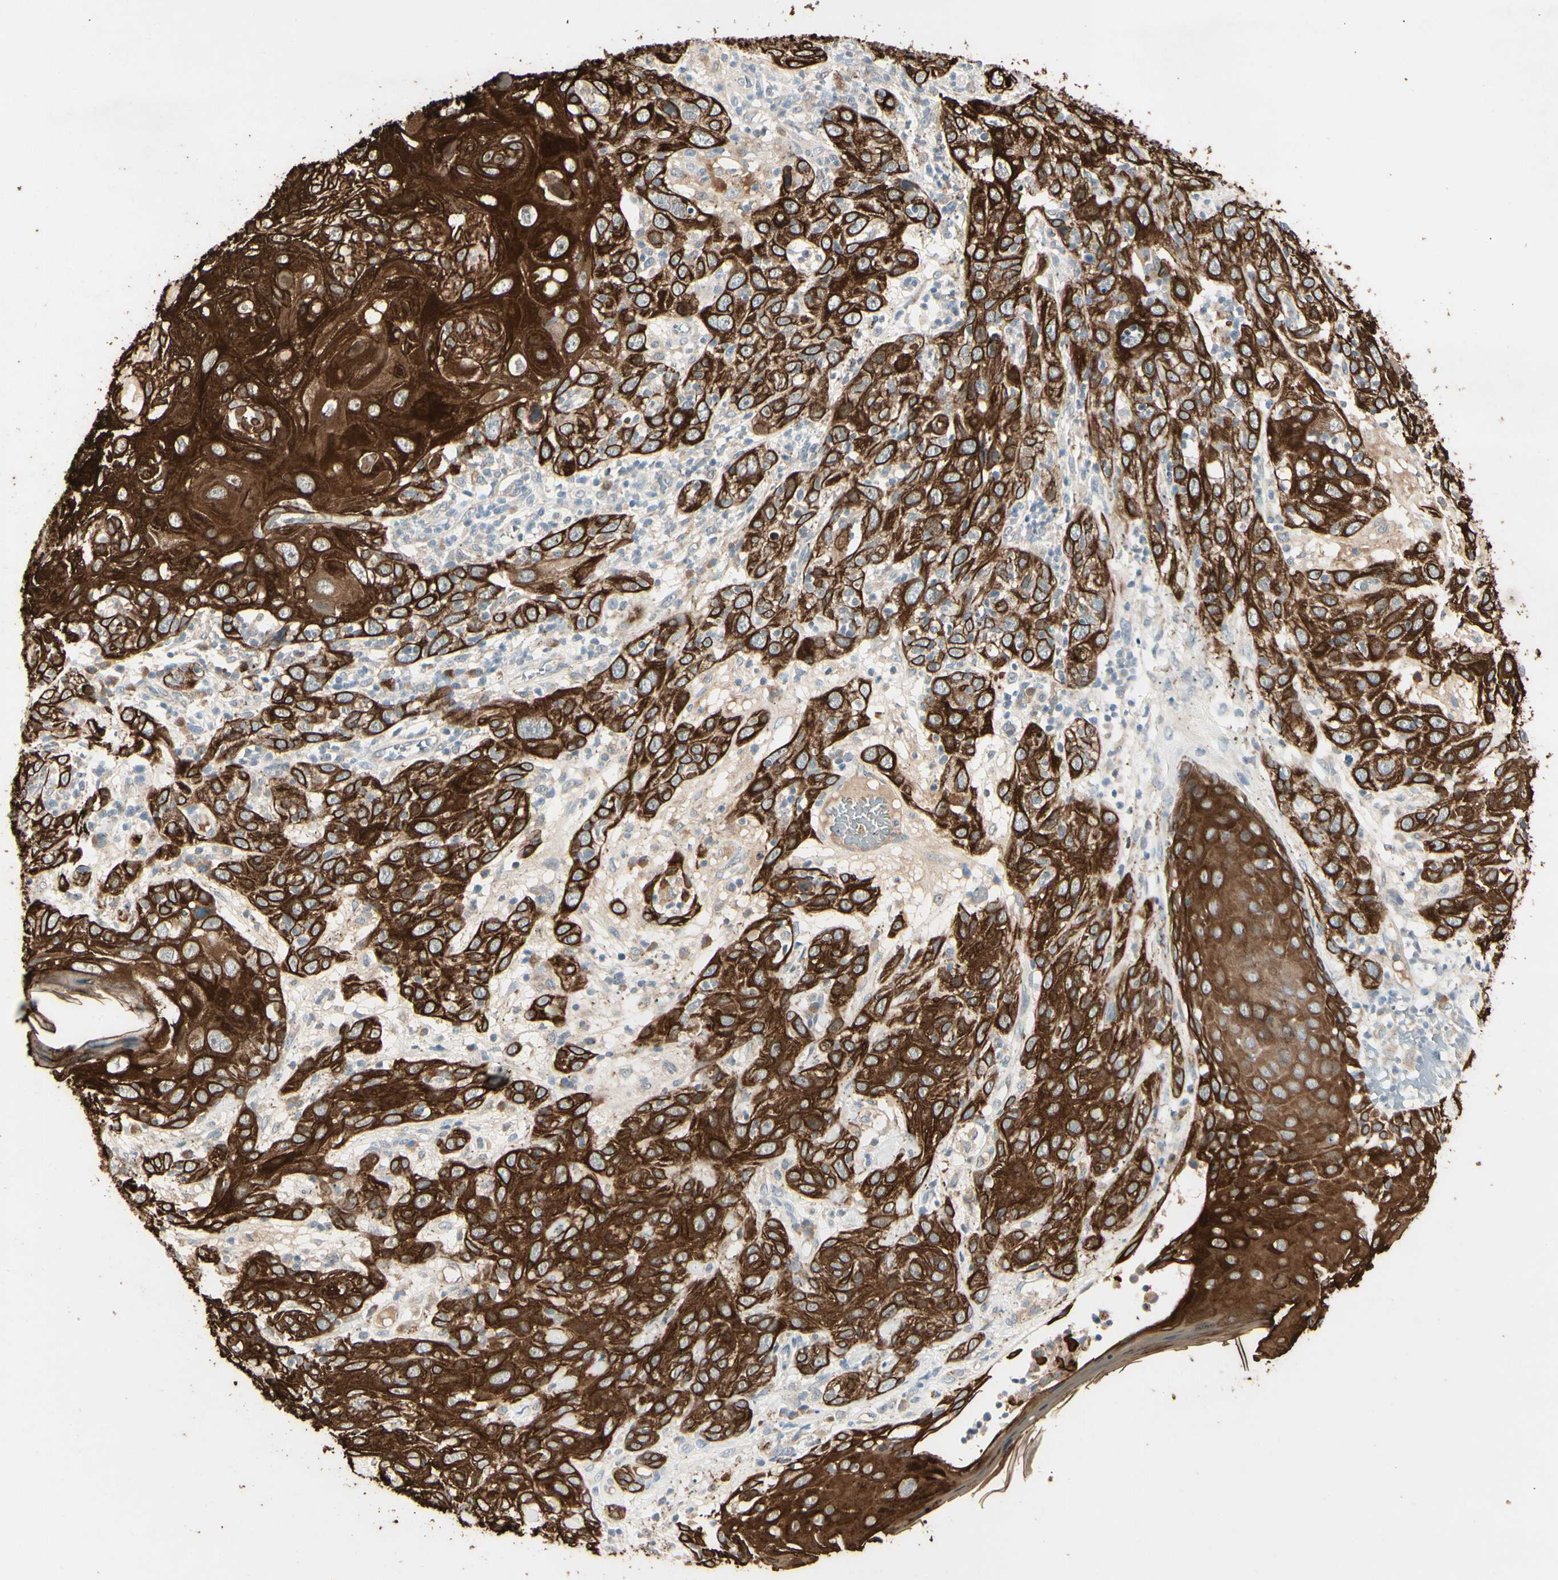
{"staining": {"intensity": "strong", "quantity": ">75%", "location": "cytoplasmic/membranous"}, "tissue": "skin cancer", "cell_type": "Tumor cells", "image_type": "cancer", "snomed": [{"axis": "morphology", "description": "Squamous cell carcinoma, NOS"}, {"axis": "topography", "description": "Skin"}], "caption": "DAB immunohistochemical staining of human skin cancer (squamous cell carcinoma) exhibits strong cytoplasmic/membranous protein positivity in approximately >75% of tumor cells. (Brightfield microscopy of DAB IHC at high magnification).", "gene": "SKIL", "patient": {"sex": "female", "age": 88}}